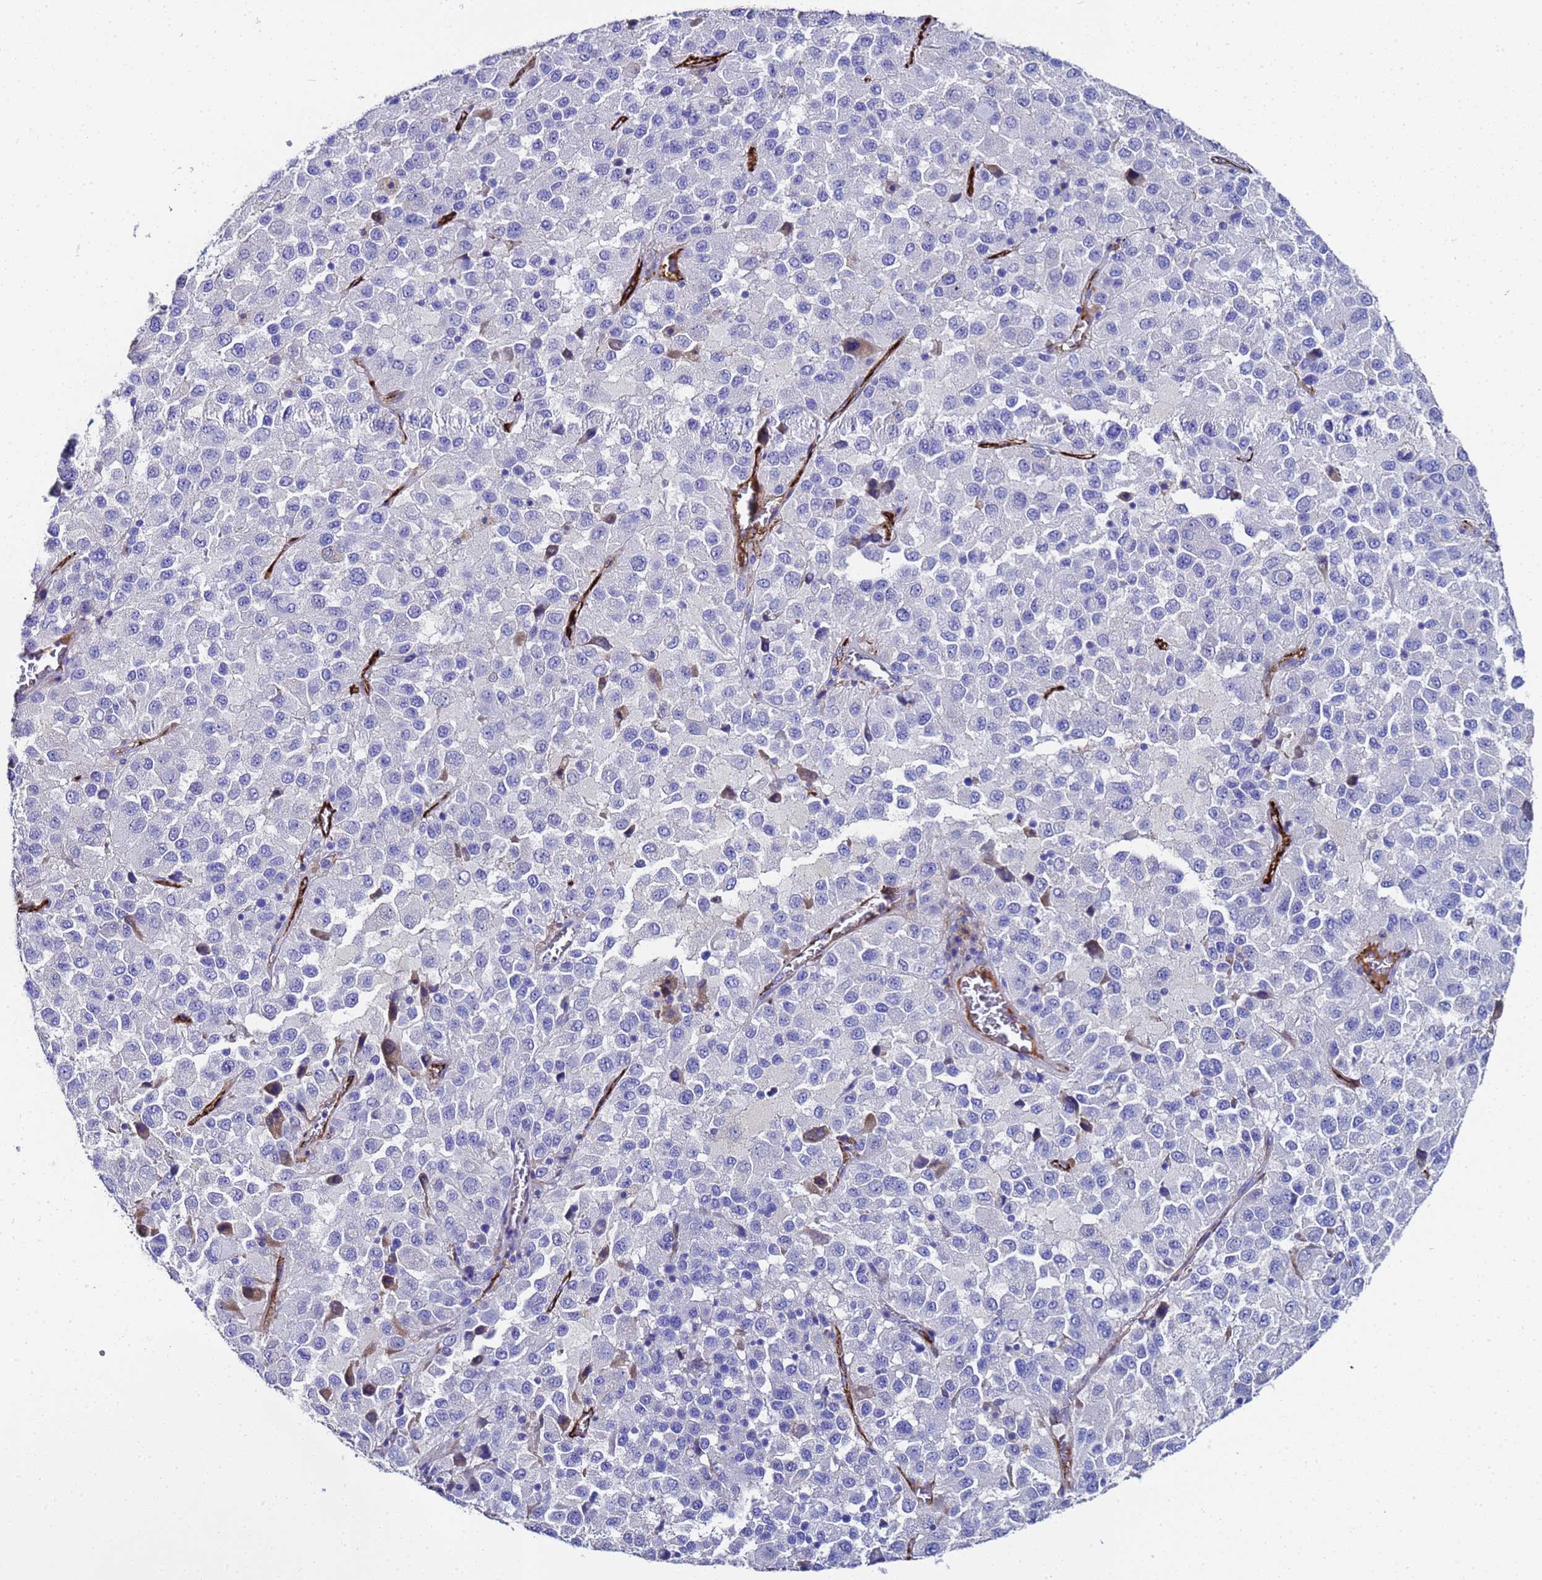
{"staining": {"intensity": "negative", "quantity": "none", "location": "none"}, "tissue": "melanoma", "cell_type": "Tumor cells", "image_type": "cancer", "snomed": [{"axis": "morphology", "description": "Malignant melanoma, Metastatic site"}, {"axis": "topography", "description": "Lung"}], "caption": "There is no significant staining in tumor cells of malignant melanoma (metastatic site).", "gene": "ADIPOQ", "patient": {"sex": "male", "age": 64}}